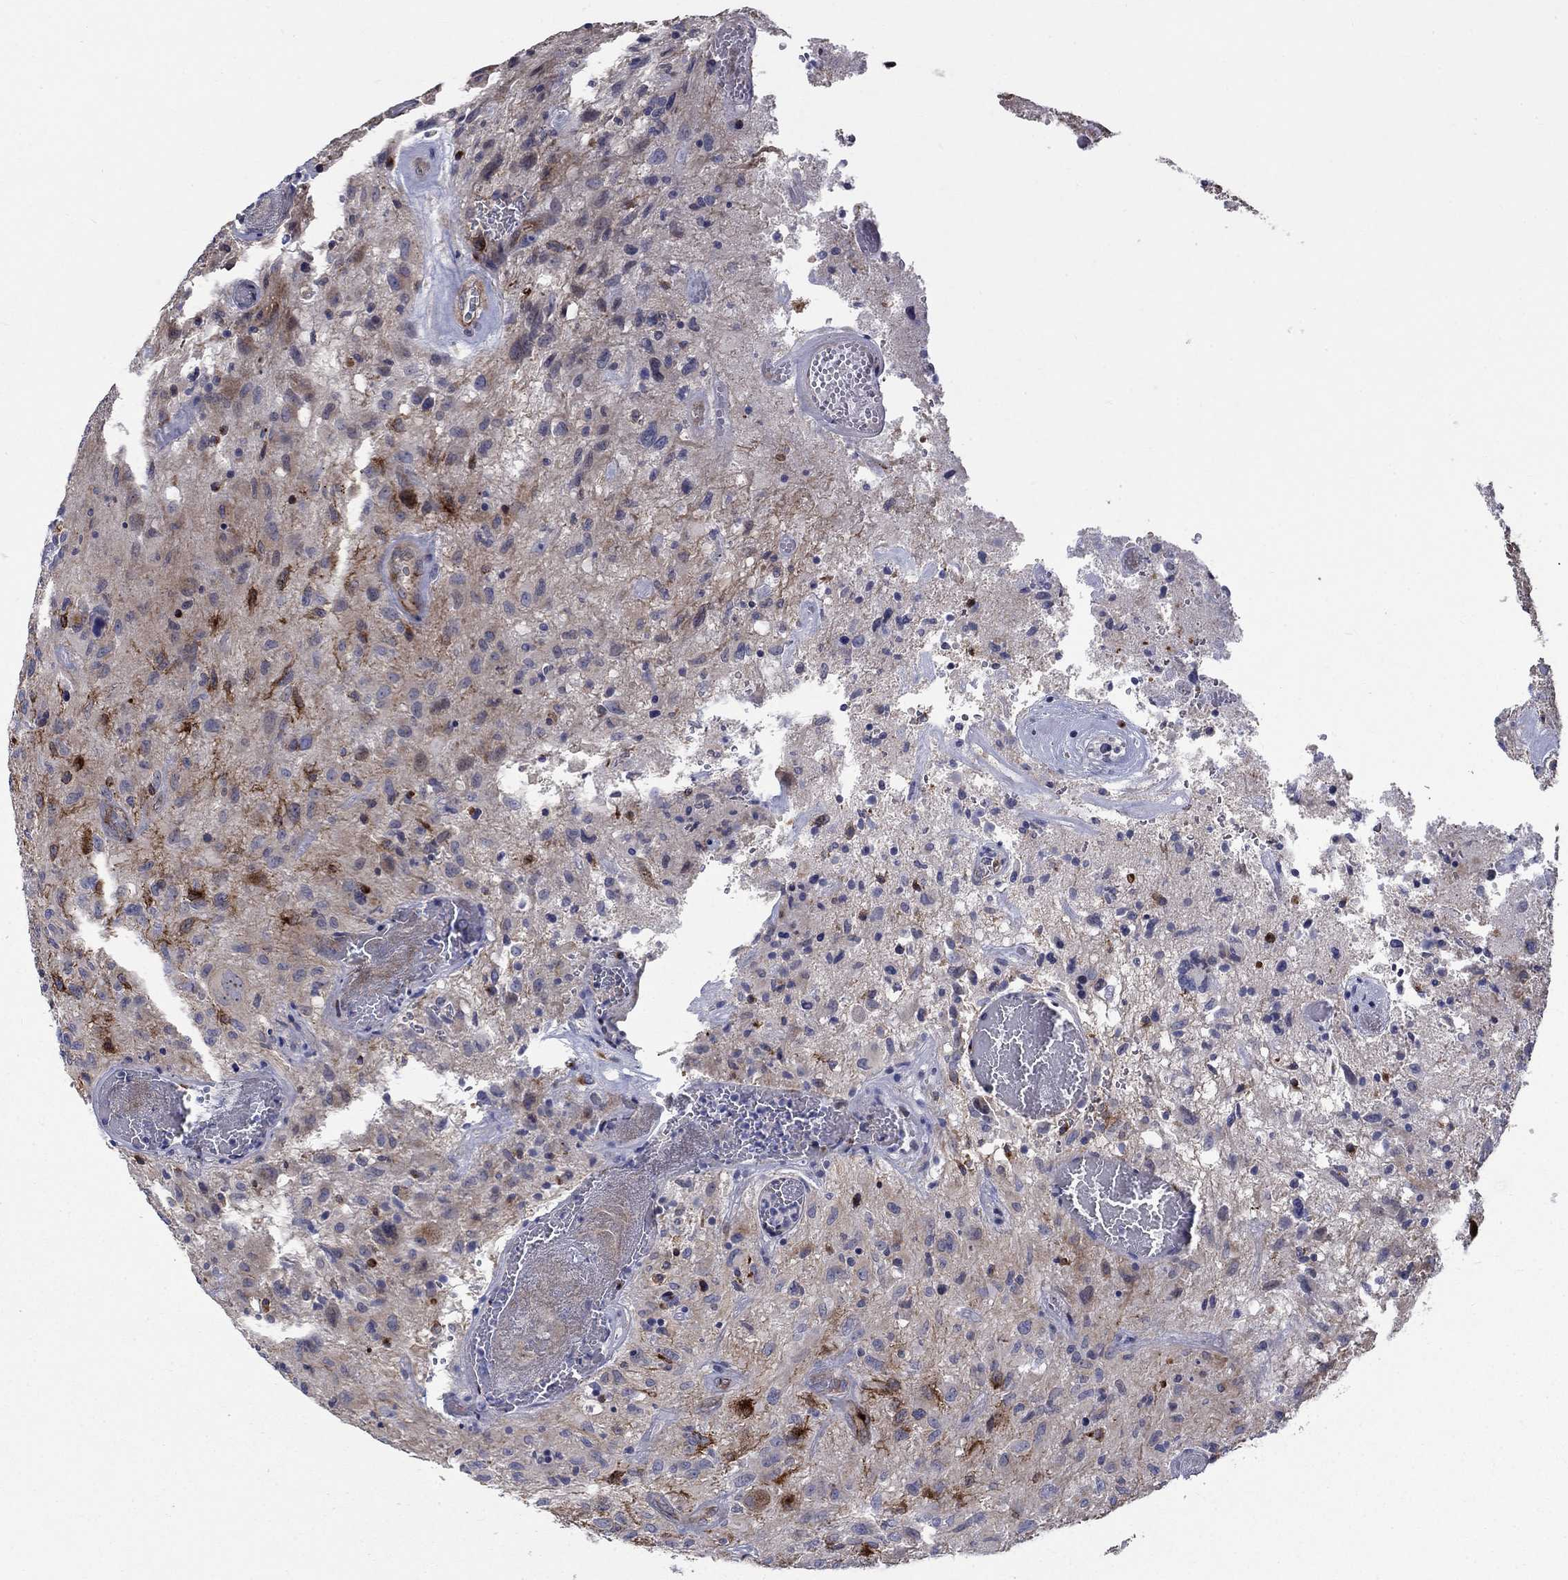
{"staining": {"intensity": "strong", "quantity": "<25%", "location": "cytoplasmic/membranous"}, "tissue": "glioma", "cell_type": "Tumor cells", "image_type": "cancer", "snomed": [{"axis": "morphology", "description": "Glioma, malignant, NOS"}, {"axis": "morphology", "description": "Glioma, malignant, High grade"}, {"axis": "topography", "description": "Brain"}], "caption": "A high-resolution image shows immunohistochemistry staining of glioma, which reveals strong cytoplasmic/membranous expression in about <25% of tumor cells.", "gene": "SLC1A1", "patient": {"sex": "female", "age": 71}}